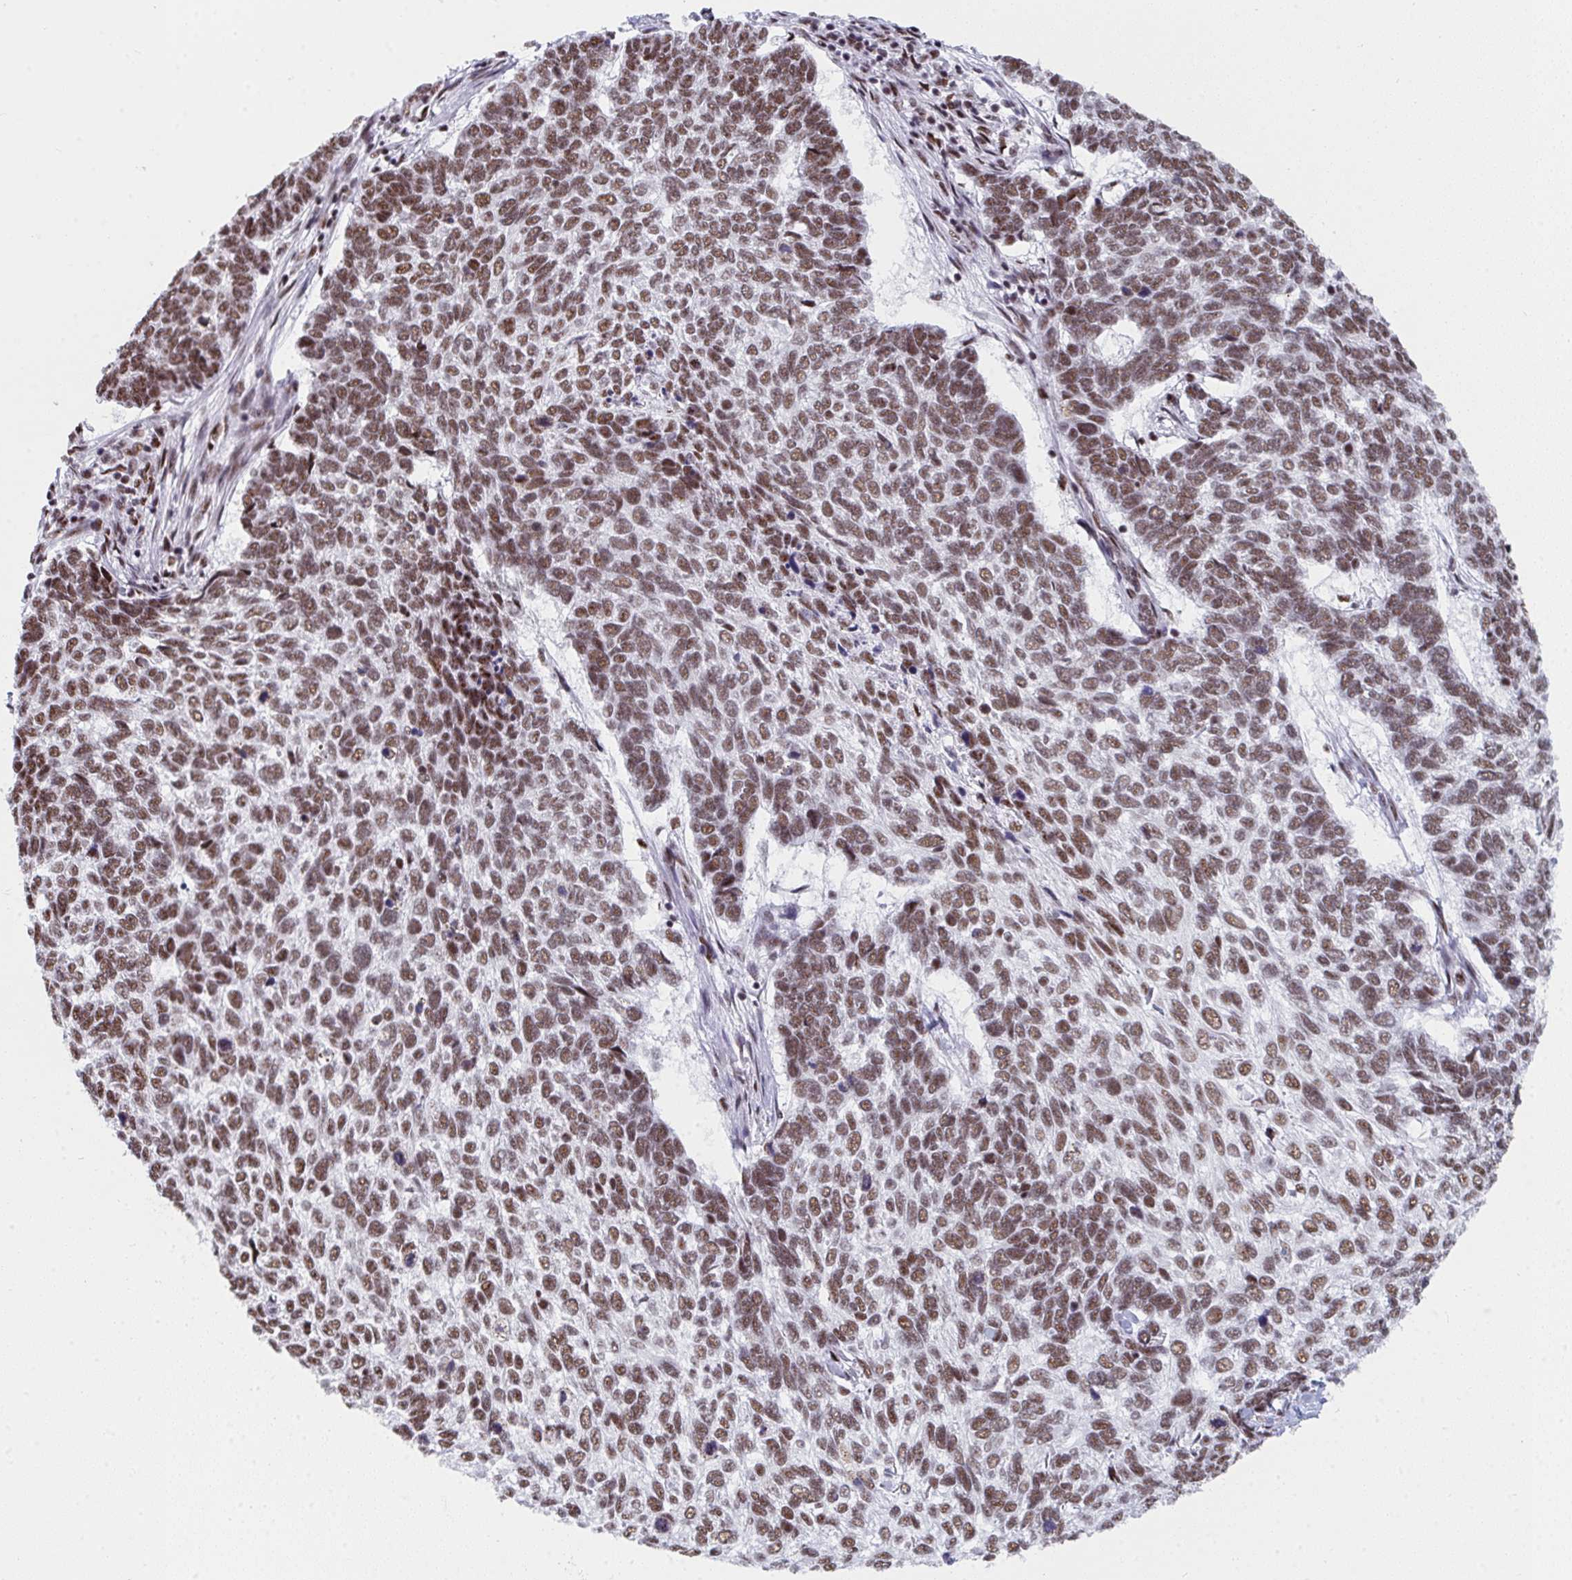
{"staining": {"intensity": "moderate", "quantity": ">75%", "location": "nuclear"}, "tissue": "skin cancer", "cell_type": "Tumor cells", "image_type": "cancer", "snomed": [{"axis": "morphology", "description": "Basal cell carcinoma"}, {"axis": "topography", "description": "Skin"}], "caption": "Immunohistochemistry (IHC) of human basal cell carcinoma (skin) exhibits medium levels of moderate nuclear expression in approximately >75% of tumor cells. (DAB (3,3'-diaminobenzidine) = brown stain, brightfield microscopy at high magnification).", "gene": "SNRNP70", "patient": {"sex": "female", "age": 65}}